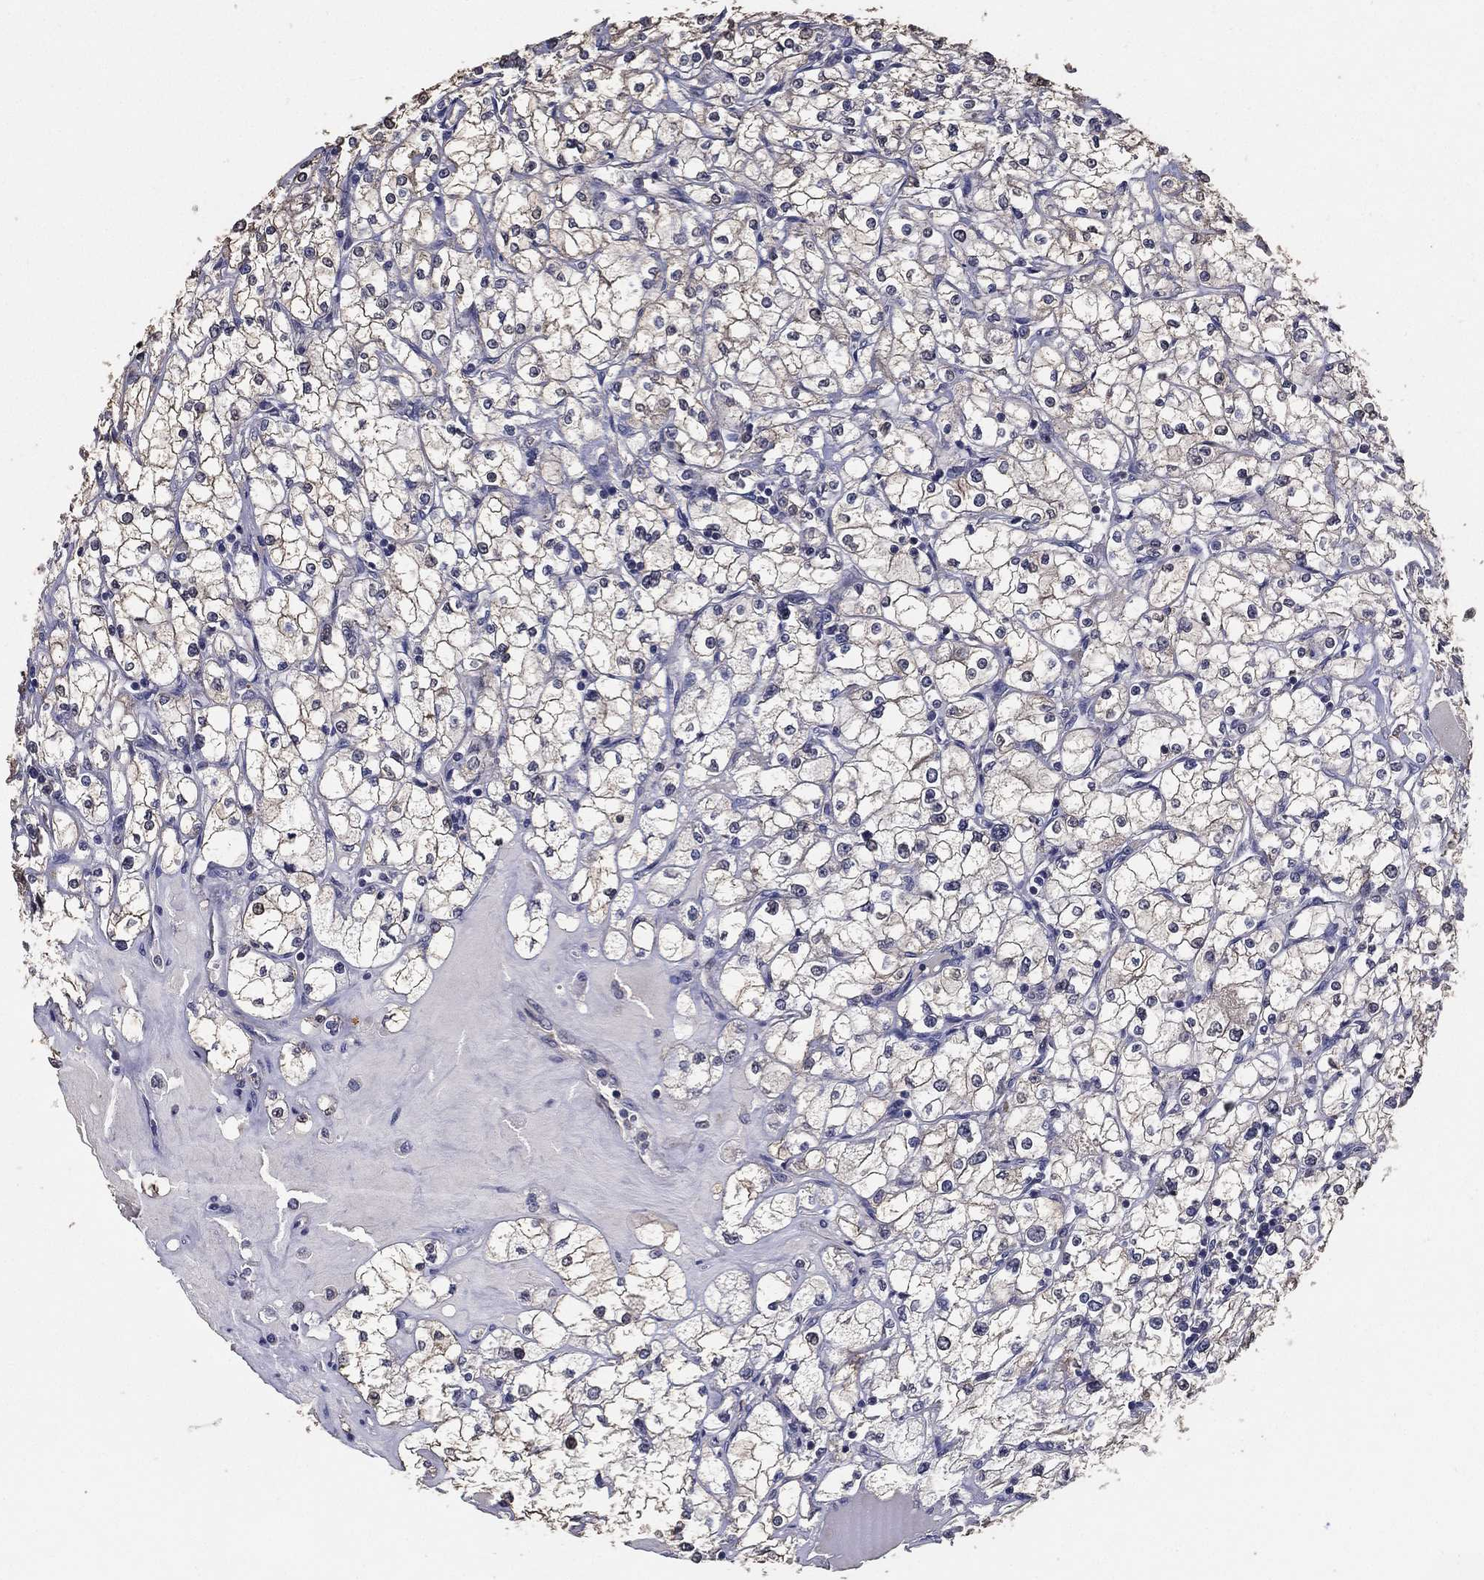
{"staining": {"intensity": "negative", "quantity": "none", "location": "none"}, "tissue": "renal cancer", "cell_type": "Tumor cells", "image_type": "cancer", "snomed": [{"axis": "morphology", "description": "Adenocarcinoma, NOS"}, {"axis": "topography", "description": "Kidney"}], "caption": "Tumor cells are negative for protein expression in human renal cancer. The staining was performed using DAB to visualize the protein expression in brown, while the nuclei were stained in blue with hematoxylin (Magnification: 20x).", "gene": "PCNT", "patient": {"sex": "male", "age": 67}}